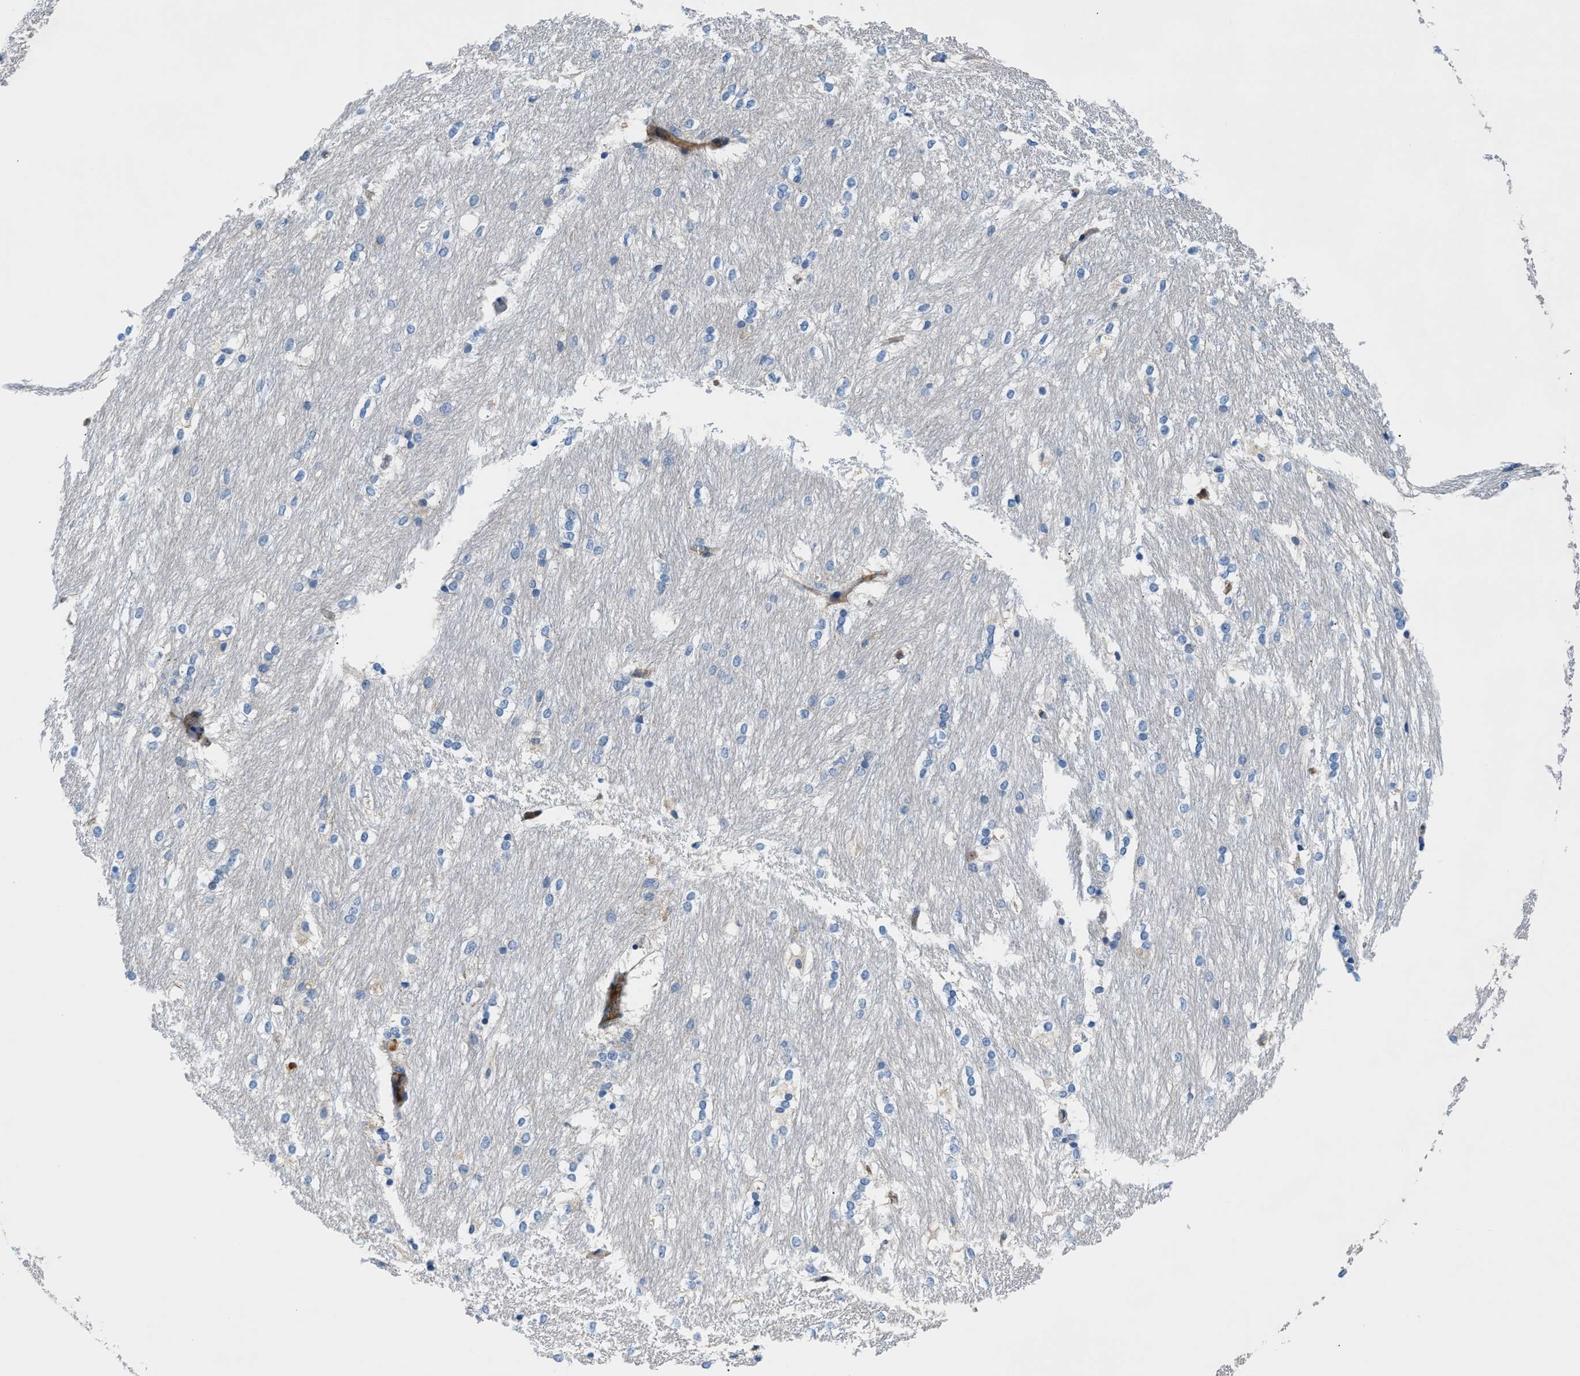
{"staining": {"intensity": "negative", "quantity": "none", "location": "none"}, "tissue": "caudate", "cell_type": "Glial cells", "image_type": "normal", "snomed": [{"axis": "morphology", "description": "Normal tissue, NOS"}, {"axis": "topography", "description": "Lateral ventricle wall"}], "caption": "Glial cells show no significant protein positivity in normal caudate. (DAB (3,3'-diaminobenzidine) immunohistochemistry visualized using brightfield microscopy, high magnification).", "gene": "ORAI1", "patient": {"sex": "female", "age": 19}}